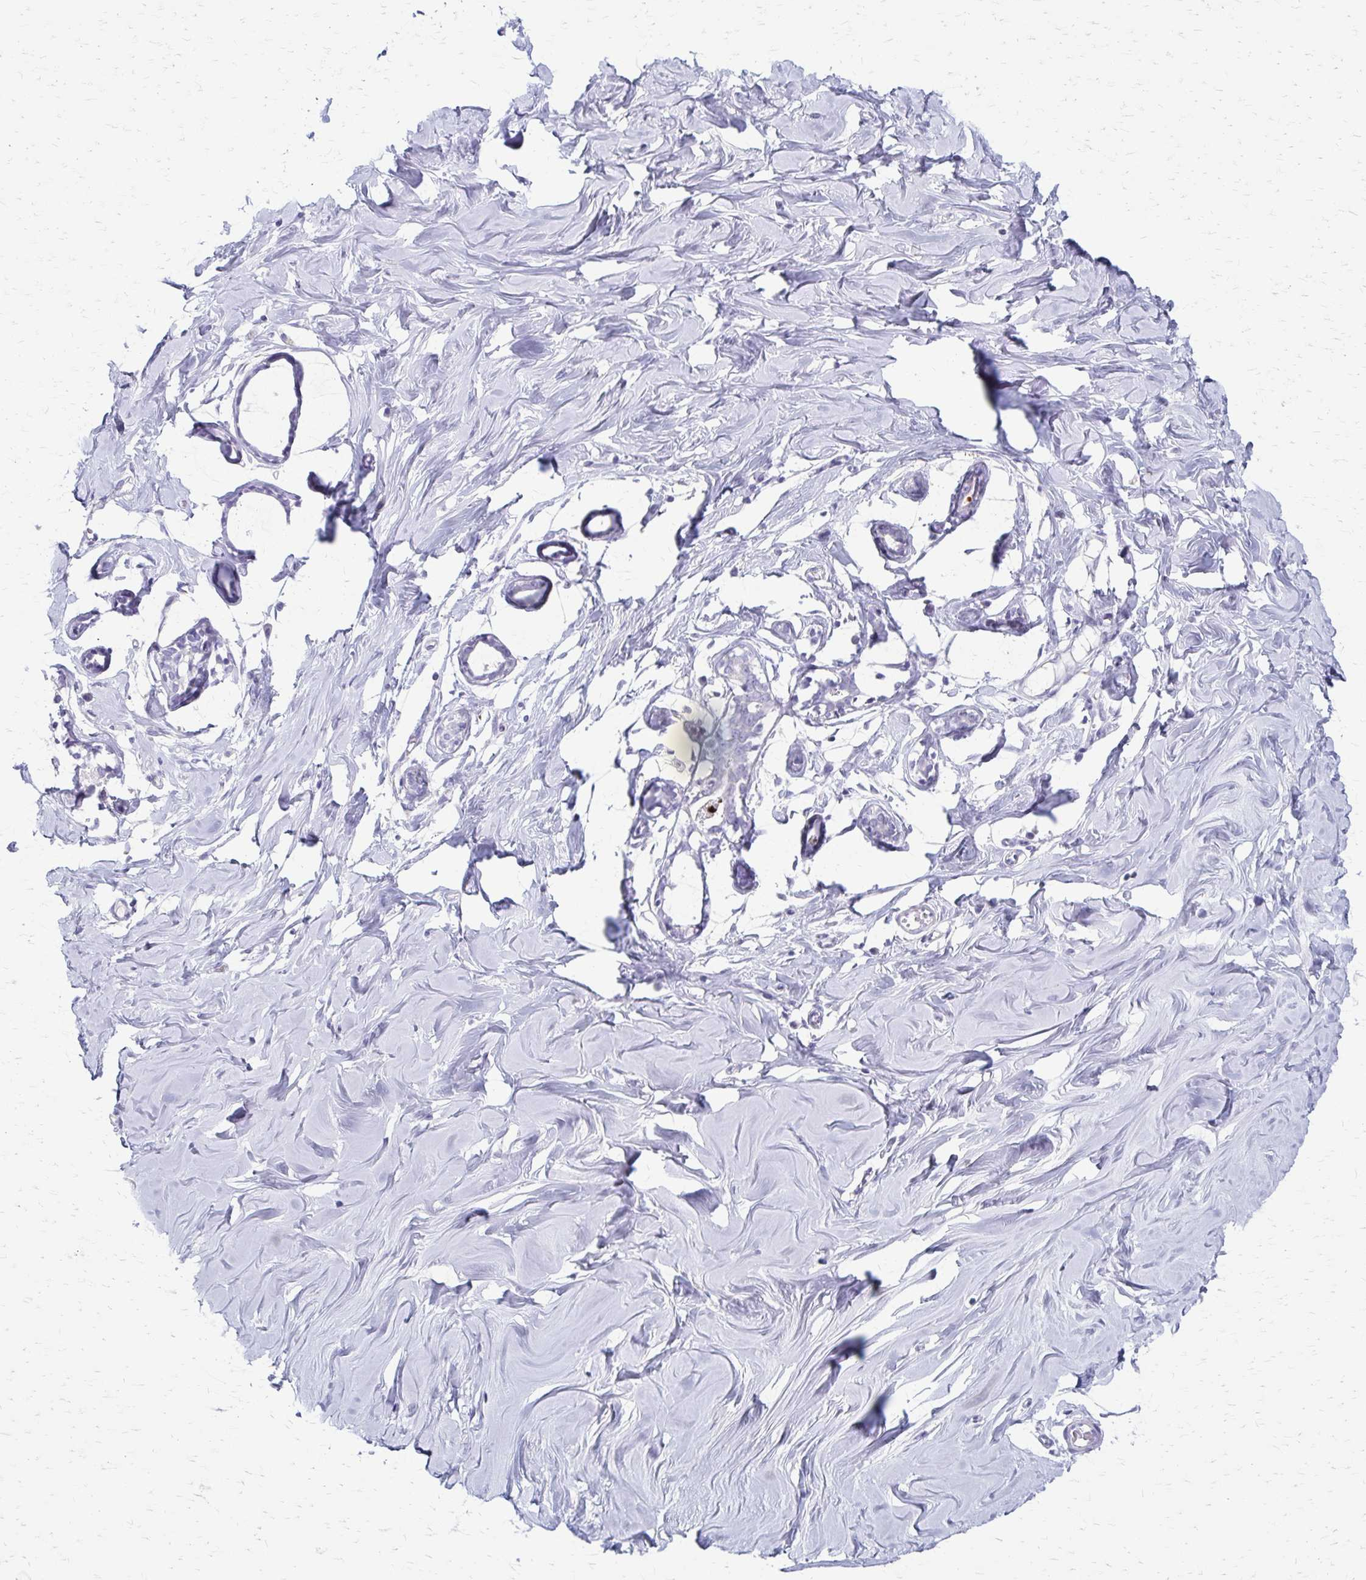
{"staining": {"intensity": "negative", "quantity": "none", "location": "none"}, "tissue": "breast", "cell_type": "Adipocytes", "image_type": "normal", "snomed": [{"axis": "morphology", "description": "Normal tissue, NOS"}, {"axis": "topography", "description": "Breast"}], "caption": "DAB immunohistochemical staining of benign human breast displays no significant positivity in adipocytes.", "gene": "ZSCAN5B", "patient": {"sex": "female", "age": 27}}